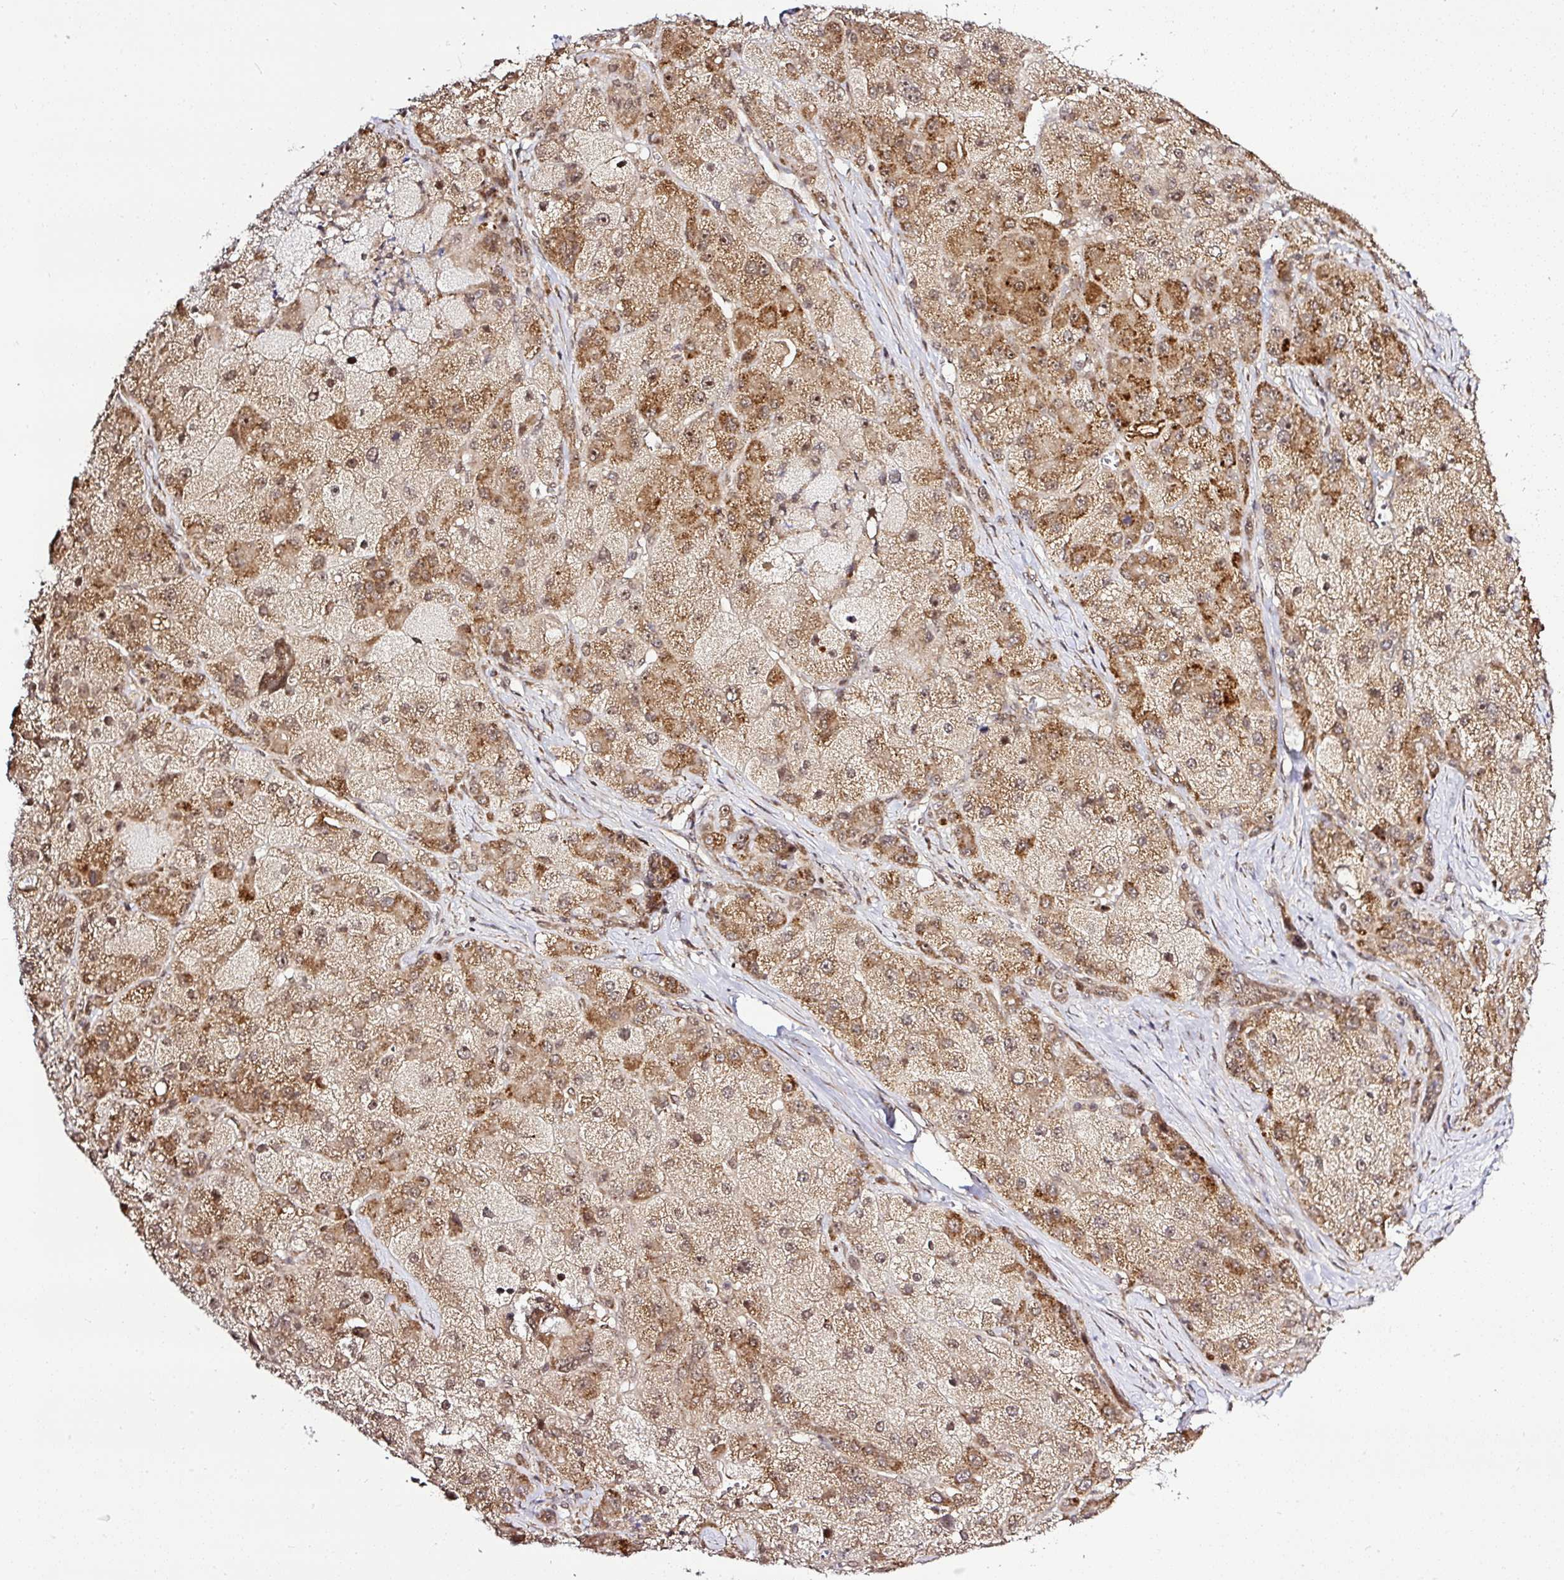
{"staining": {"intensity": "strong", "quantity": "25%-75%", "location": "cytoplasmic/membranous,nuclear"}, "tissue": "liver cancer", "cell_type": "Tumor cells", "image_type": "cancer", "snomed": [{"axis": "morphology", "description": "Carcinoma, Hepatocellular, NOS"}, {"axis": "topography", "description": "Liver"}], "caption": "Human hepatocellular carcinoma (liver) stained with a protein marker reveals strong staining in tumor cells.", "gene": "FAM153A", "patient": {"sex": "male", "age": 67}}